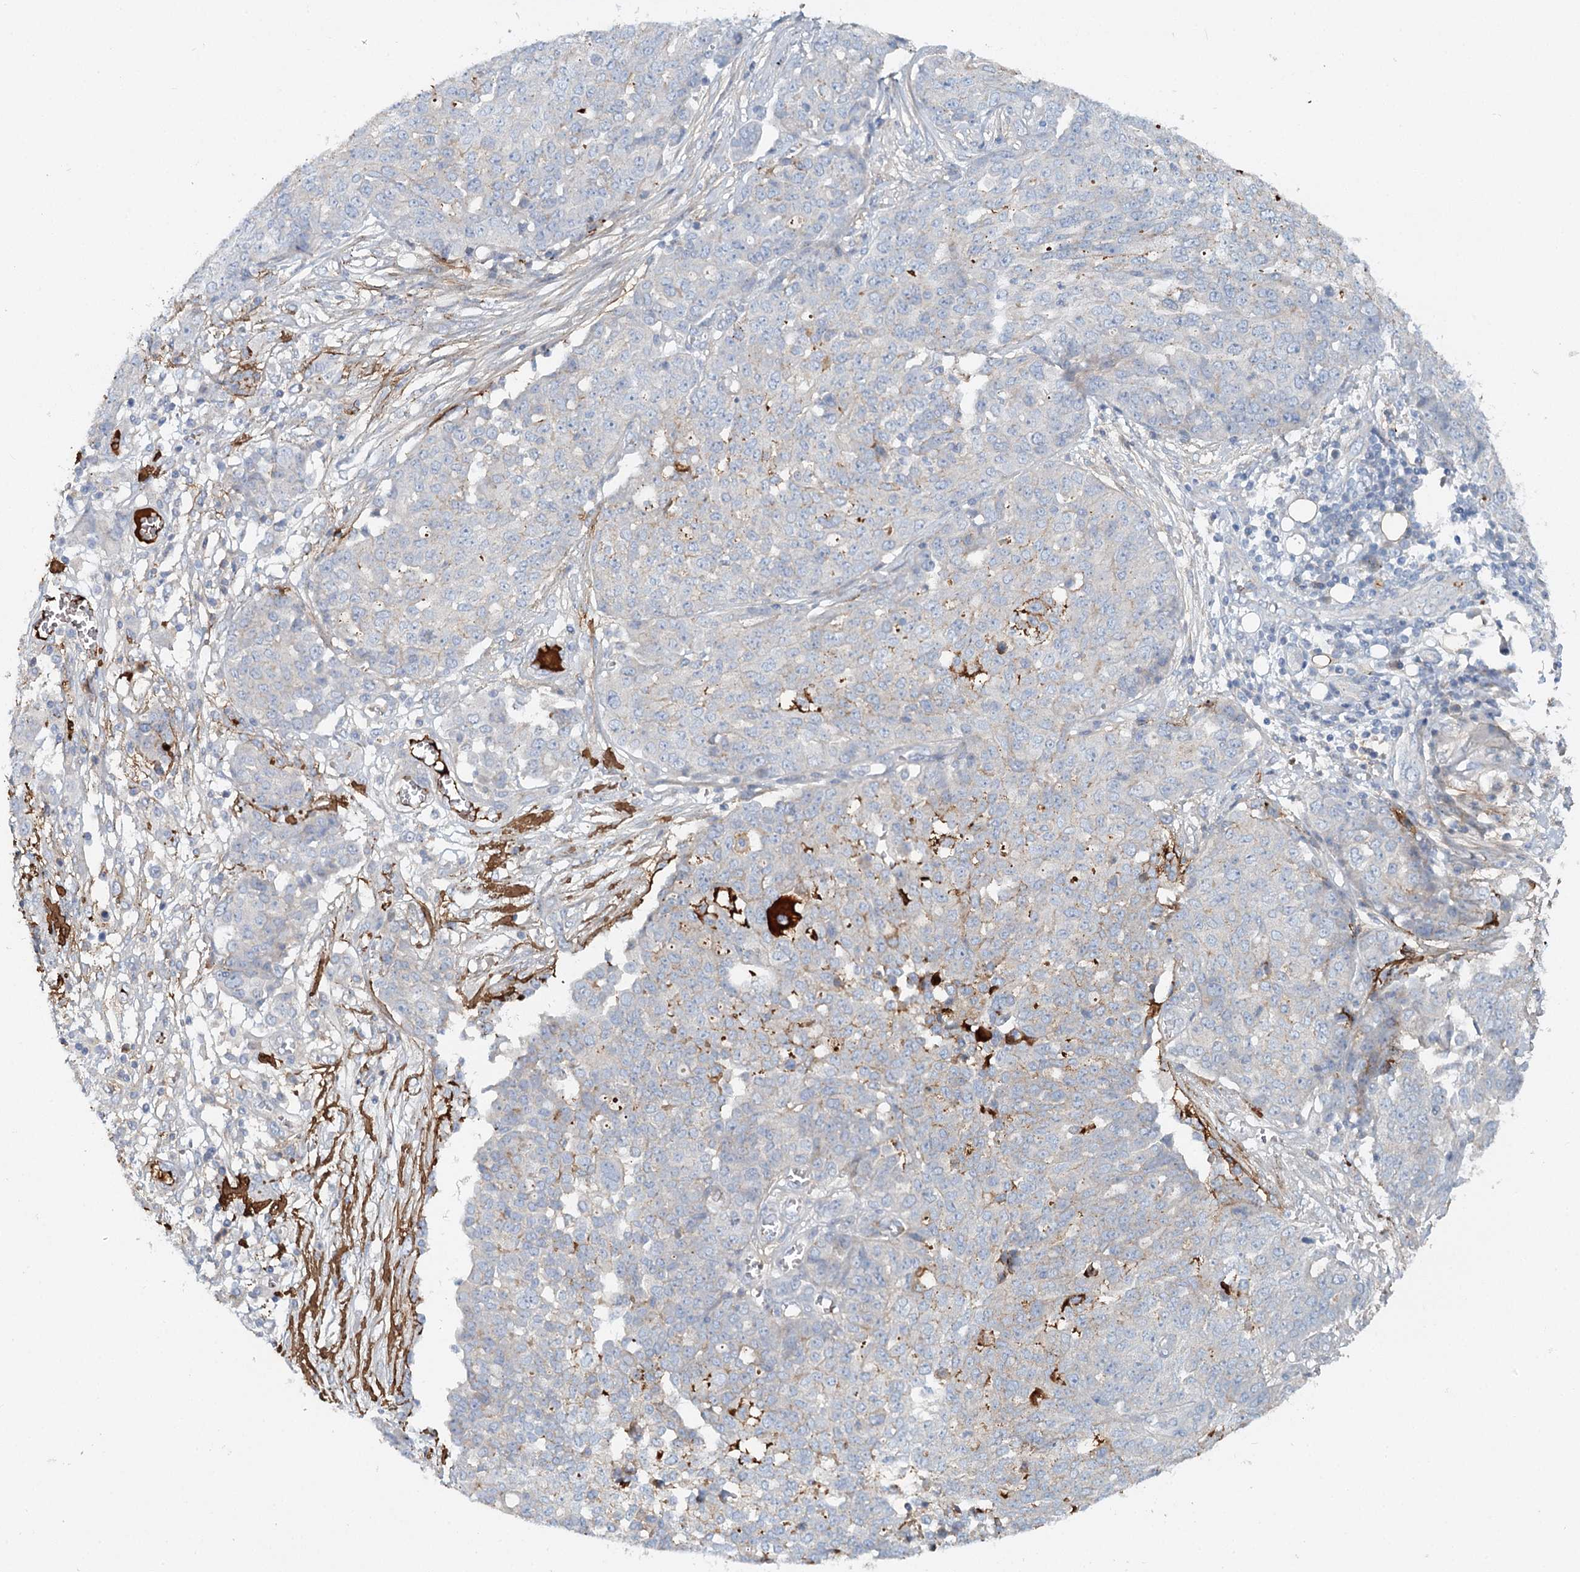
{"staining": {"intensity": "moderate", "quantity": "<25%", "location": "cytoplasmic/membranous"}, "tissue": "ovarian cancer", "cell_type": "Tumor cells", "image_type": "cancer", "snomed": [{"axis": "morphology", "description": "Cystadenocarcinoma, serous, NOS"}, {"axis": "topography", "description": "Soft tissue"}, {"axis": "topography", "description": "Ovary"}], "caption": "Protein expression analysis of ovarian cancer demonstrates moderate cytoplasmic/membranous expression in approximately <25% of tumor cells. The staining is performed using DAB (3,3'-diaminobenzidine) brown chromogen to label protein expression. The nuclei are counter-stained blue using hematoxylin.", "gene": "ALKBH8", "patient": {"sex": "female", "age": 57}}